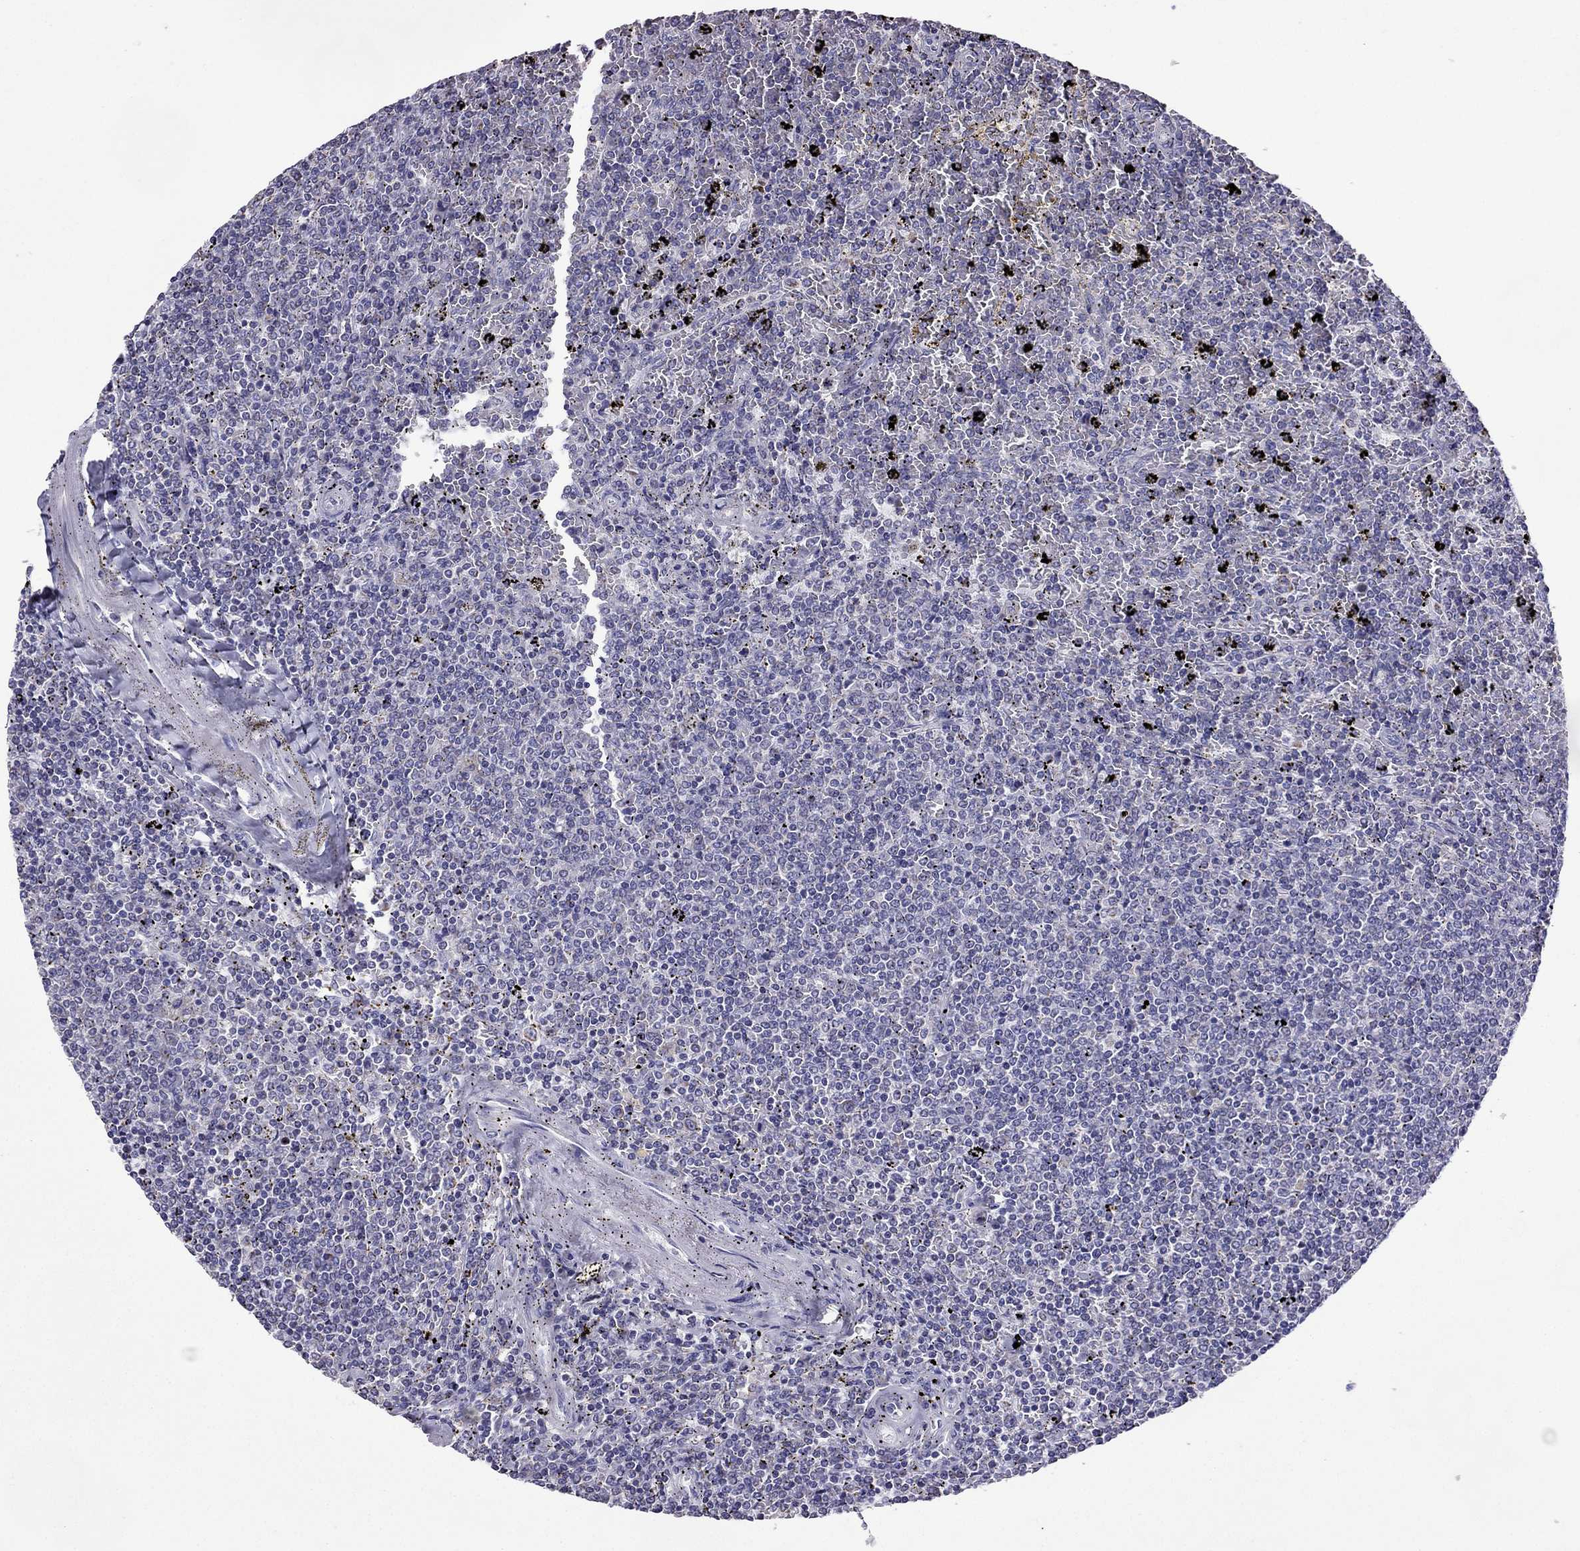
{"staining": {"intensity": "negative", "quantity": "none", "location": "none"}, "tissue": "lymphoma", "cell_type": "Tumor cells", "image_type": "cancer", "snomed": [{"axis": "morphology", "description": "Malignant lymphoma, non-Hodgkin's type, Low grade"}, {"axis": "topography", "description": "Spleen"}], "caption": "This is an IHC micrograph of human lymphoma. There is no positivity in tumor cells.", "gene": "DSC1", "patient": {"sex": "female", "age": 77}}